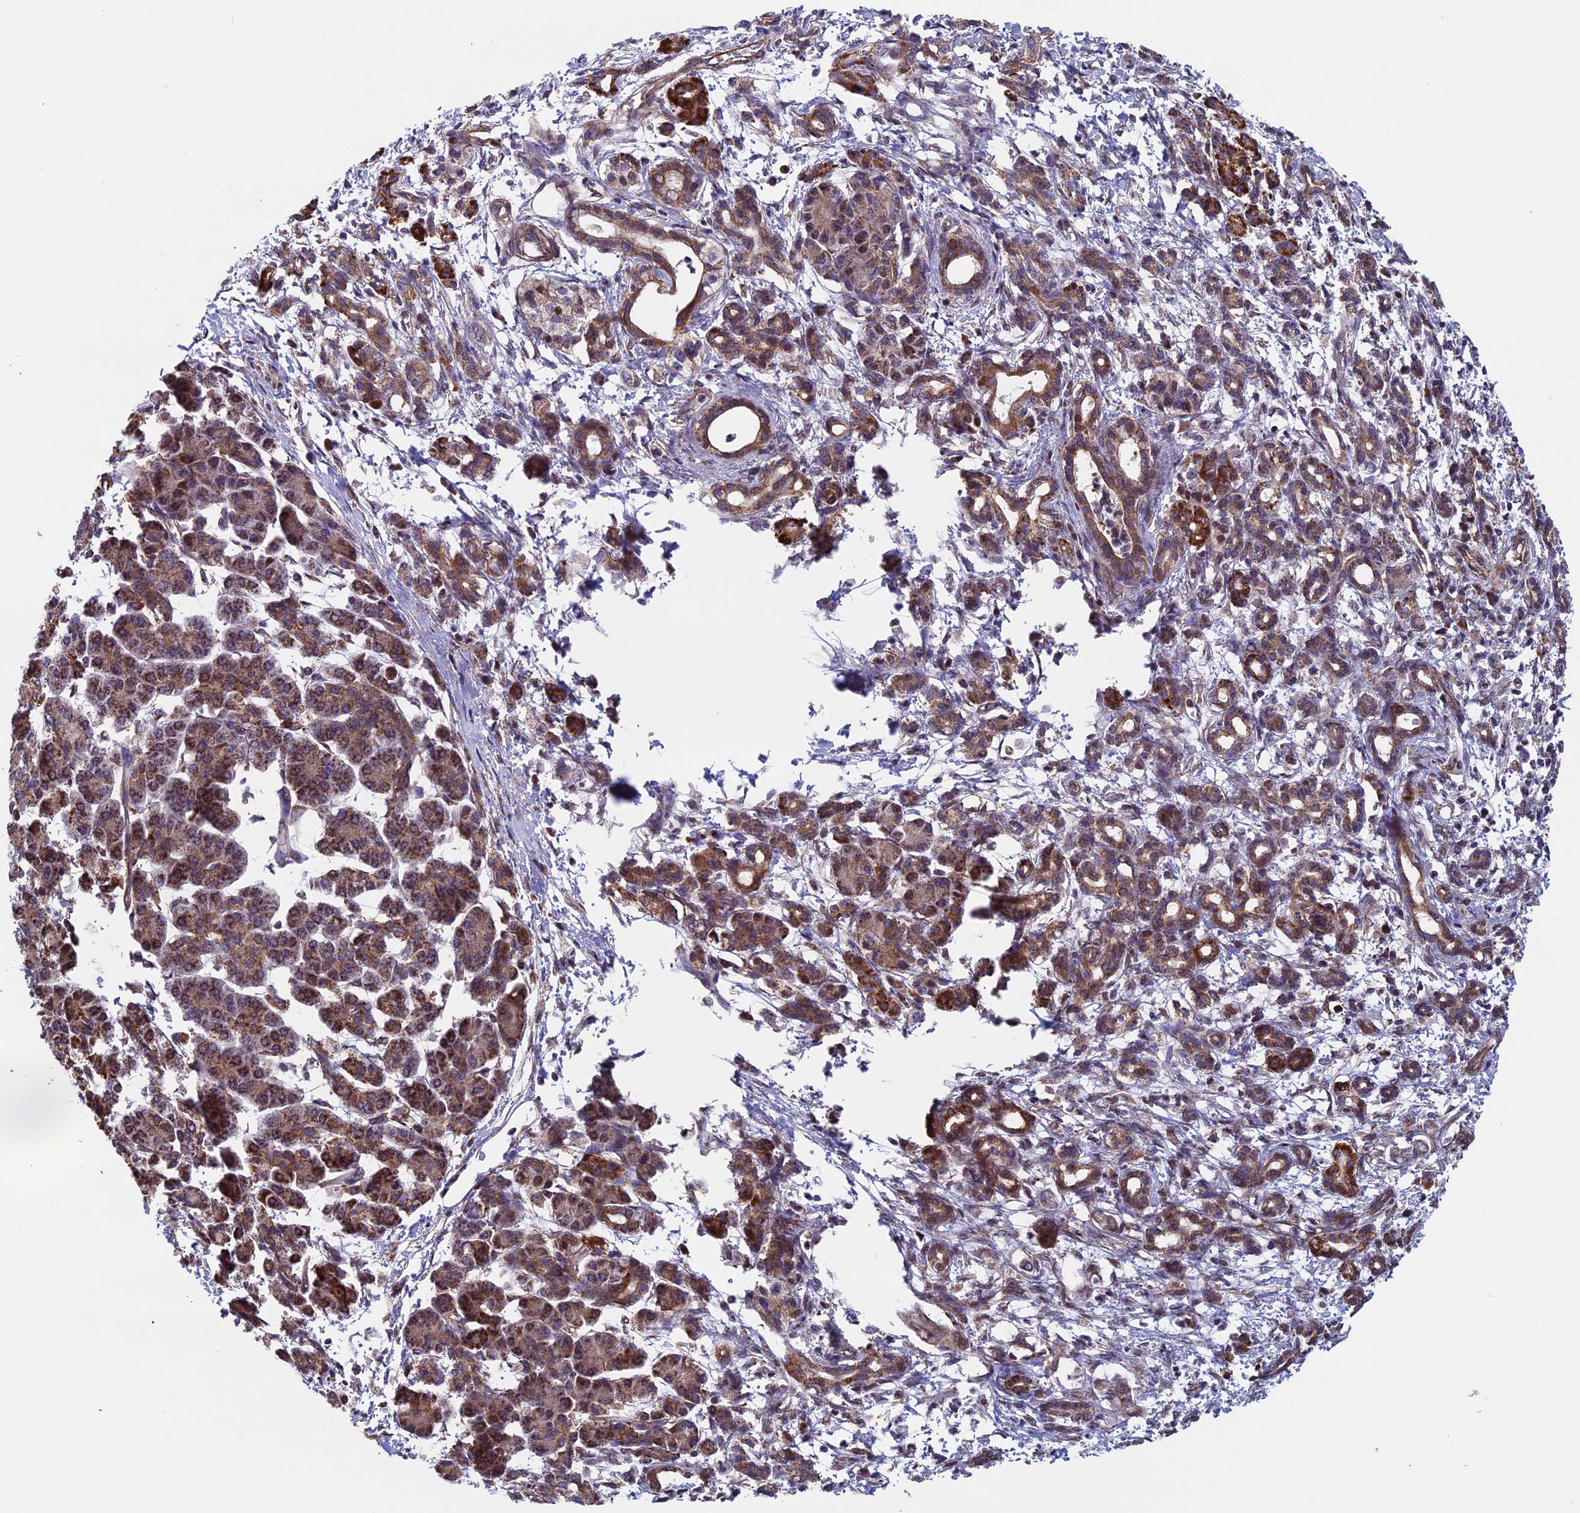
{"staining": {"intensity": "moderate", "quantity": ">75%", "location": "cytoplasmic/membranous"}, "tissue": "pancreatic cancer", "cell_type": "Tumor cells", "image_type": "cancer", "snomed": [{"axis": "morphology", "description": "Adenocarcinoma, NOS"}, {"axis": "topography", "description": "Pancreas"}], "caption": "Pancreatic adenocarcinoma stained for a protein (brown) demonstrates moderate cytoplasmic/membranous positive positivity in approximately >75% of tumor cells.", "gene": "CCDC8", "patient": {"sex": "female", "age": 55}}